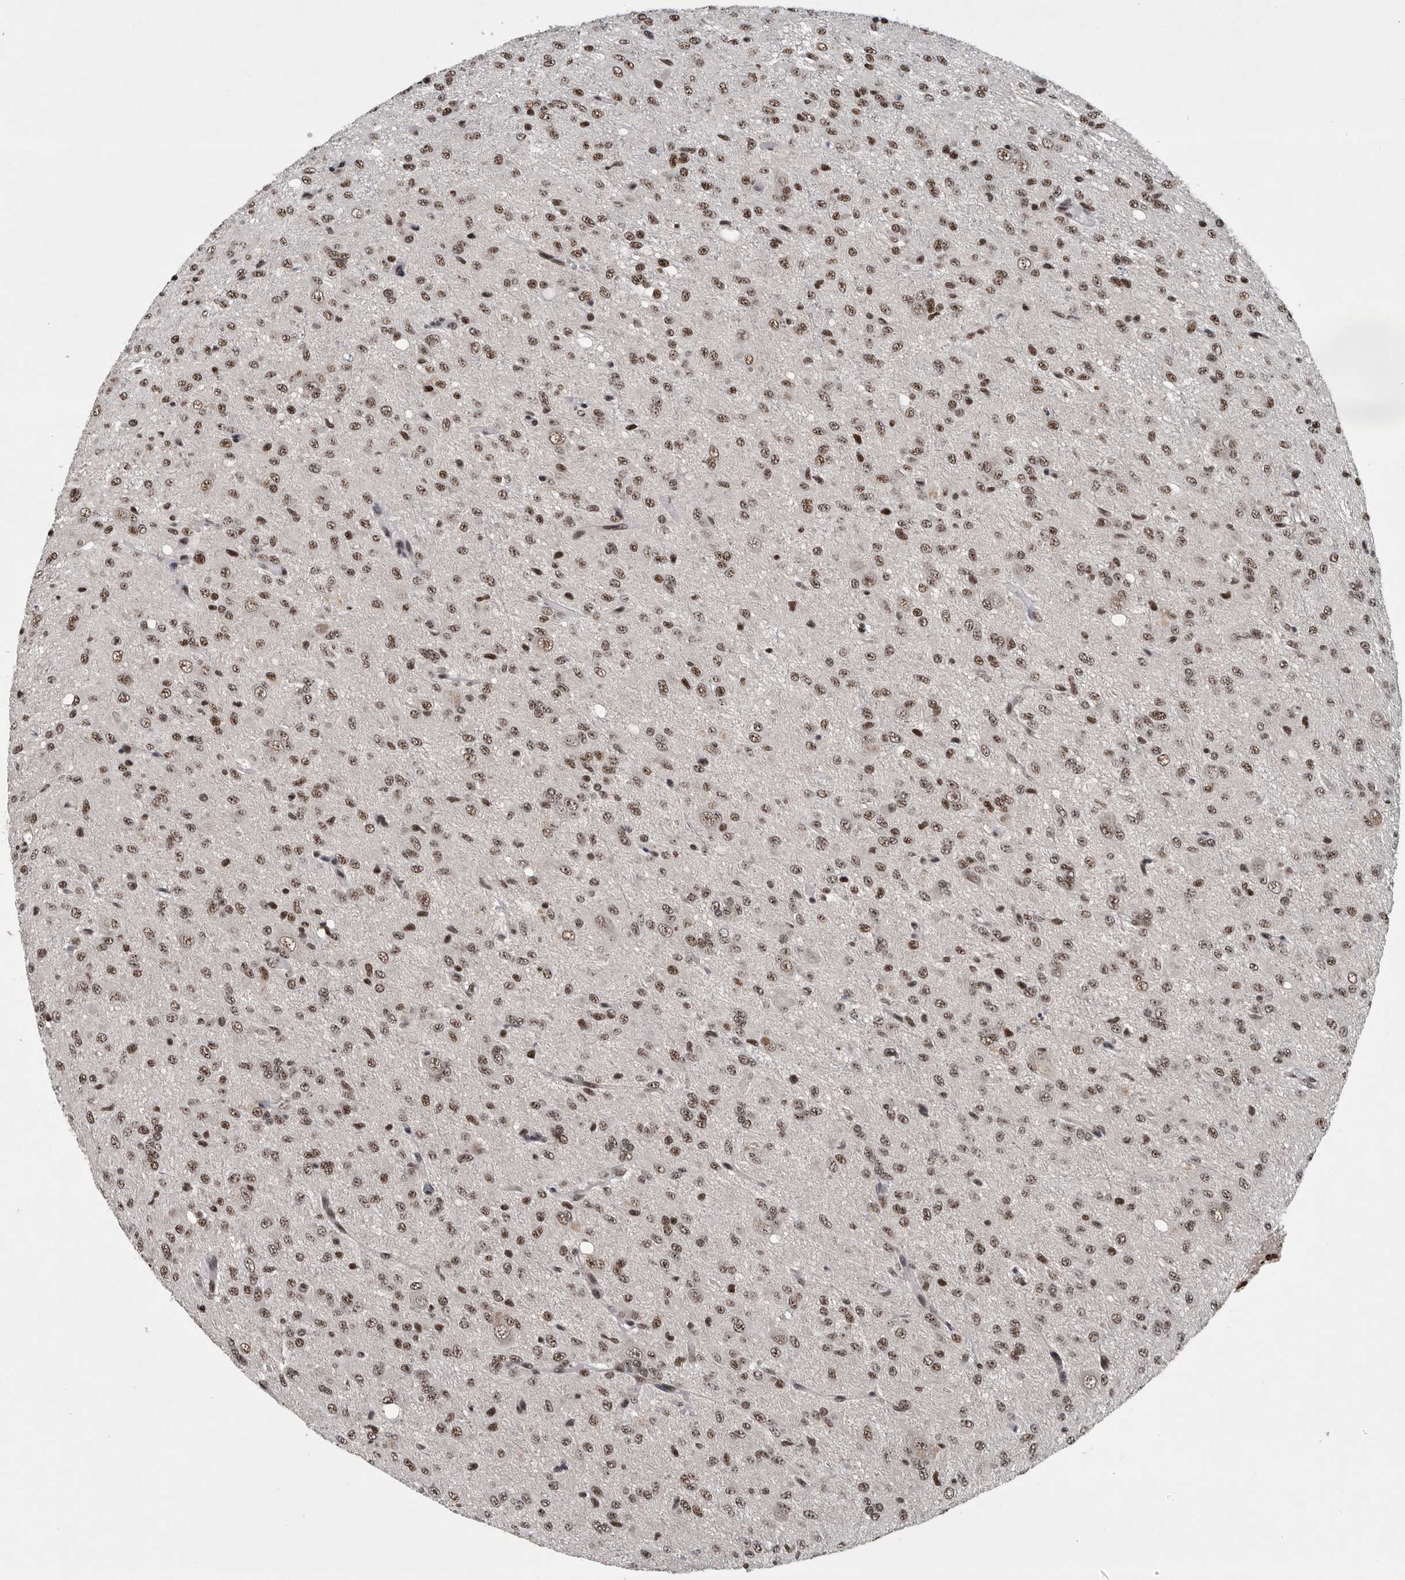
{"staining": {"intensity": "moderate", "quantity": ">75%", "location": "nuclear"}, "tissue": "glioma", "cell_type": "Tumor cells", "image_type": "cancer", "snomed": [{"axis": "morphology", "description": "Glioma, malignant, High grade"}, {"axis": "topography", "description": "Brain"}], "caption": "Protein expression analysis of human malignant high-grade glioma reveals moderate nuclear expression in about >75% of tumor cells.", "gene": "SENP7", "patient": {"sex": "female", "age": 59}}